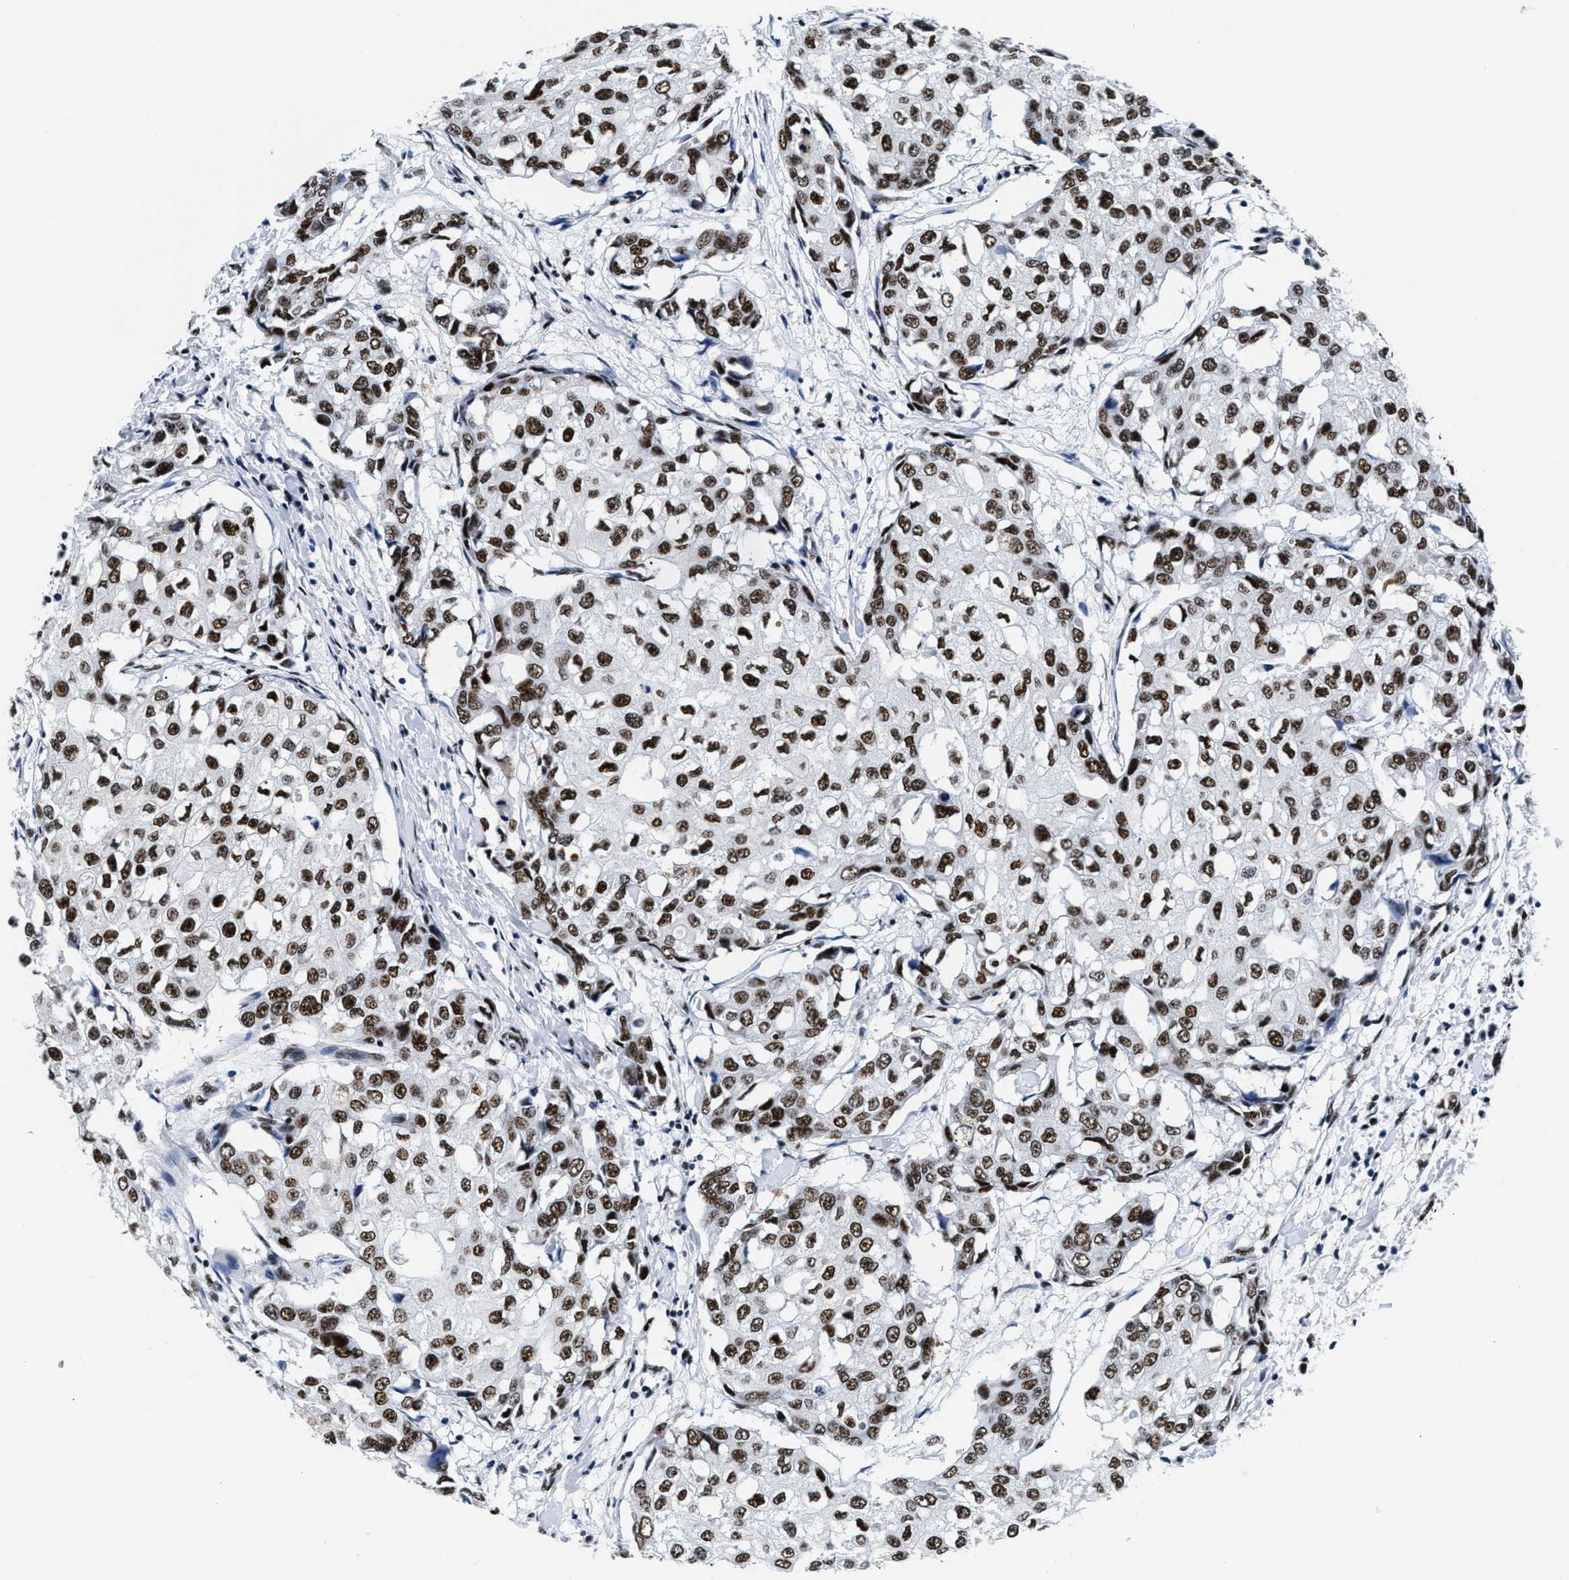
{"staining": {"intensity": "strong", "quantity": ">75%", "location": "nuclear"}, "tissue": "breast cancer", "cell_type": "Tumor cells", "image_type": "cancer", "snomed": [{"axis": "morphology", "description": "Duct carcinoma"}, {"axis": "topography", "description": "Breast"}], "caption": "Immunohistochemistry (DAB (3,3'-diaminobenzidine)) staining of breast cancer (invasive ductal carcinoma) demonstrates strong nuclear protein expression in about >75% of tumor cells.", "gene": "RAD50", "patient": {"sex": "female", "age": 27}}